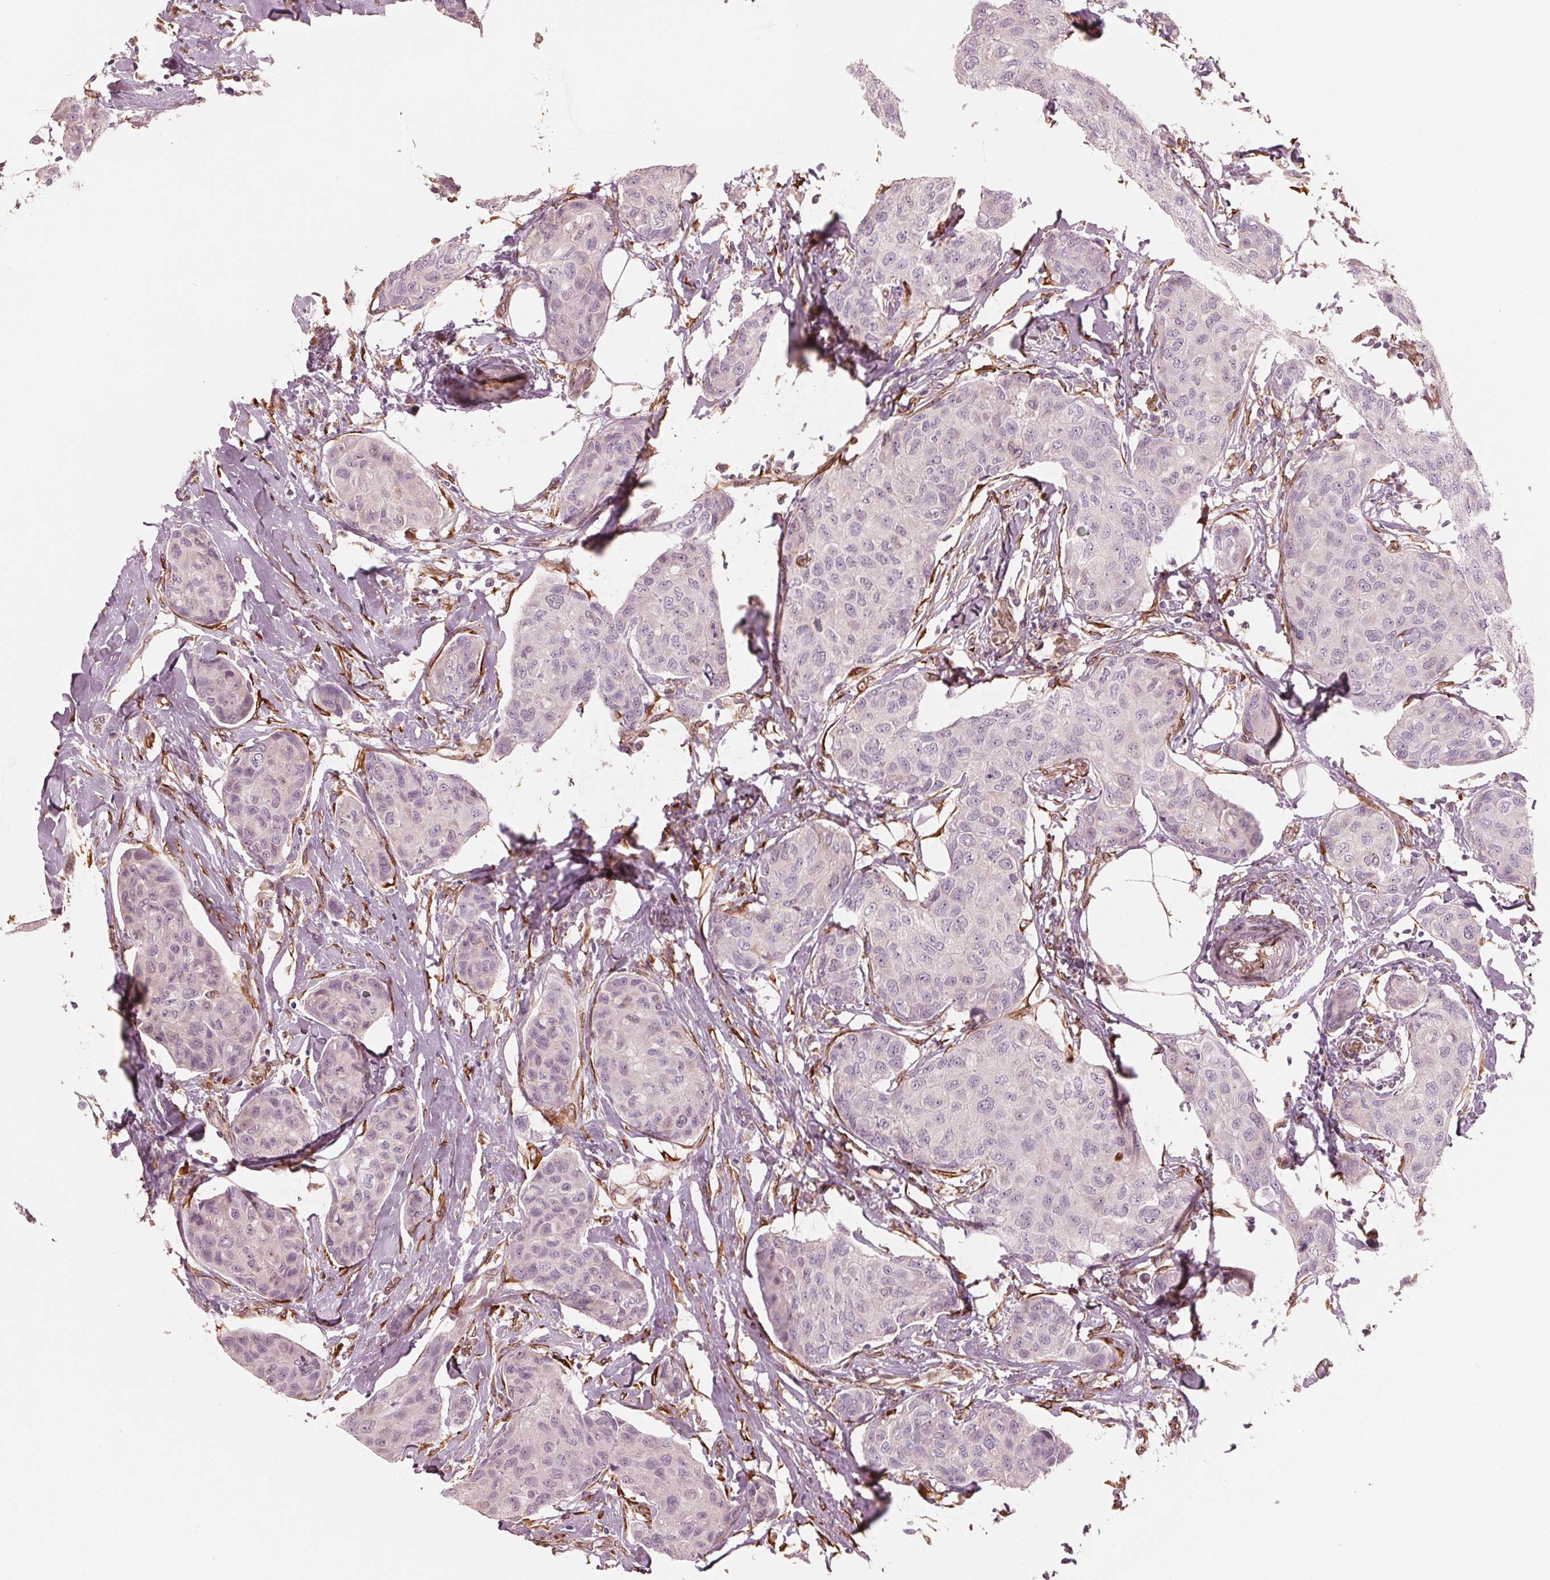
{"staining": {"intensity": "negative", "quantity": "none", "location": "none"}, "tissue": "breast cancer", "cell_type": "Tumor cells", "image_type": "cancer", "snomed": [{"axis": "morphology", "description": "Duct carcinoma"}, {"axis": "topography", "description": "Breast"}], "caption": "Tumor cells are negative for protein expression in human breast infiltrating ductal carcinoma.", "gene": "IKBIP", "patient": {"sex": "female", "age": 80}}